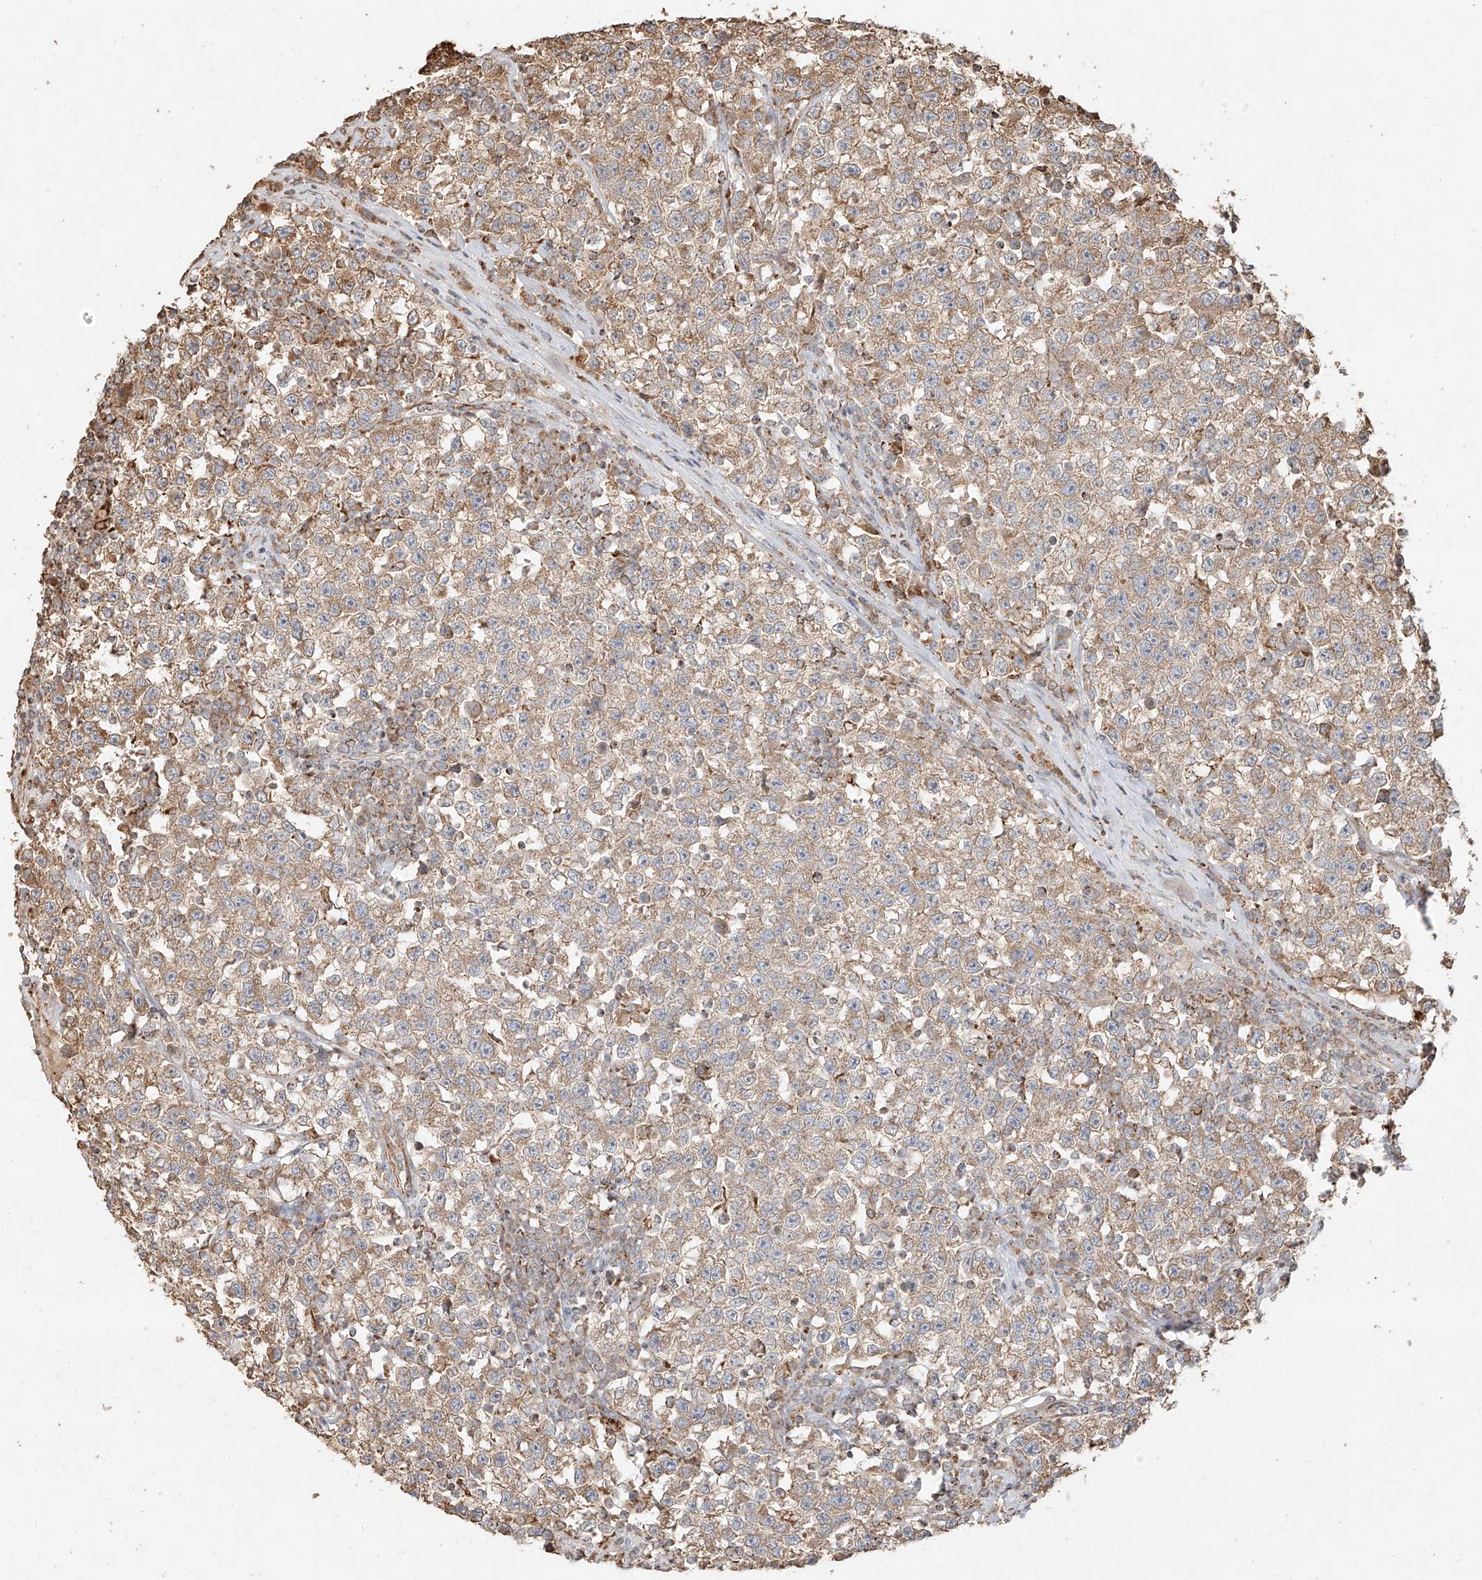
{"staining": {"intensity": "moderate", "quantity": "25%-75%", "location": "cytoplasmic/membranous"}, "tissue": "testis cancer", "cell_type": "Tumor cells", "image_type": "cancer", "snomed": [{"axis": "morphology", "description": "Seminoma, NOS"}, {"axis": "topography", "description": "Testis"}], "caption": "Testis cancer stained with a brown dye displays moderate cytoplasmic/membranous positive positivity in approximately 25%-75% of tumor cells.", "gene": "EFNB1", "patient": {"sex": "male", "age": 22}}